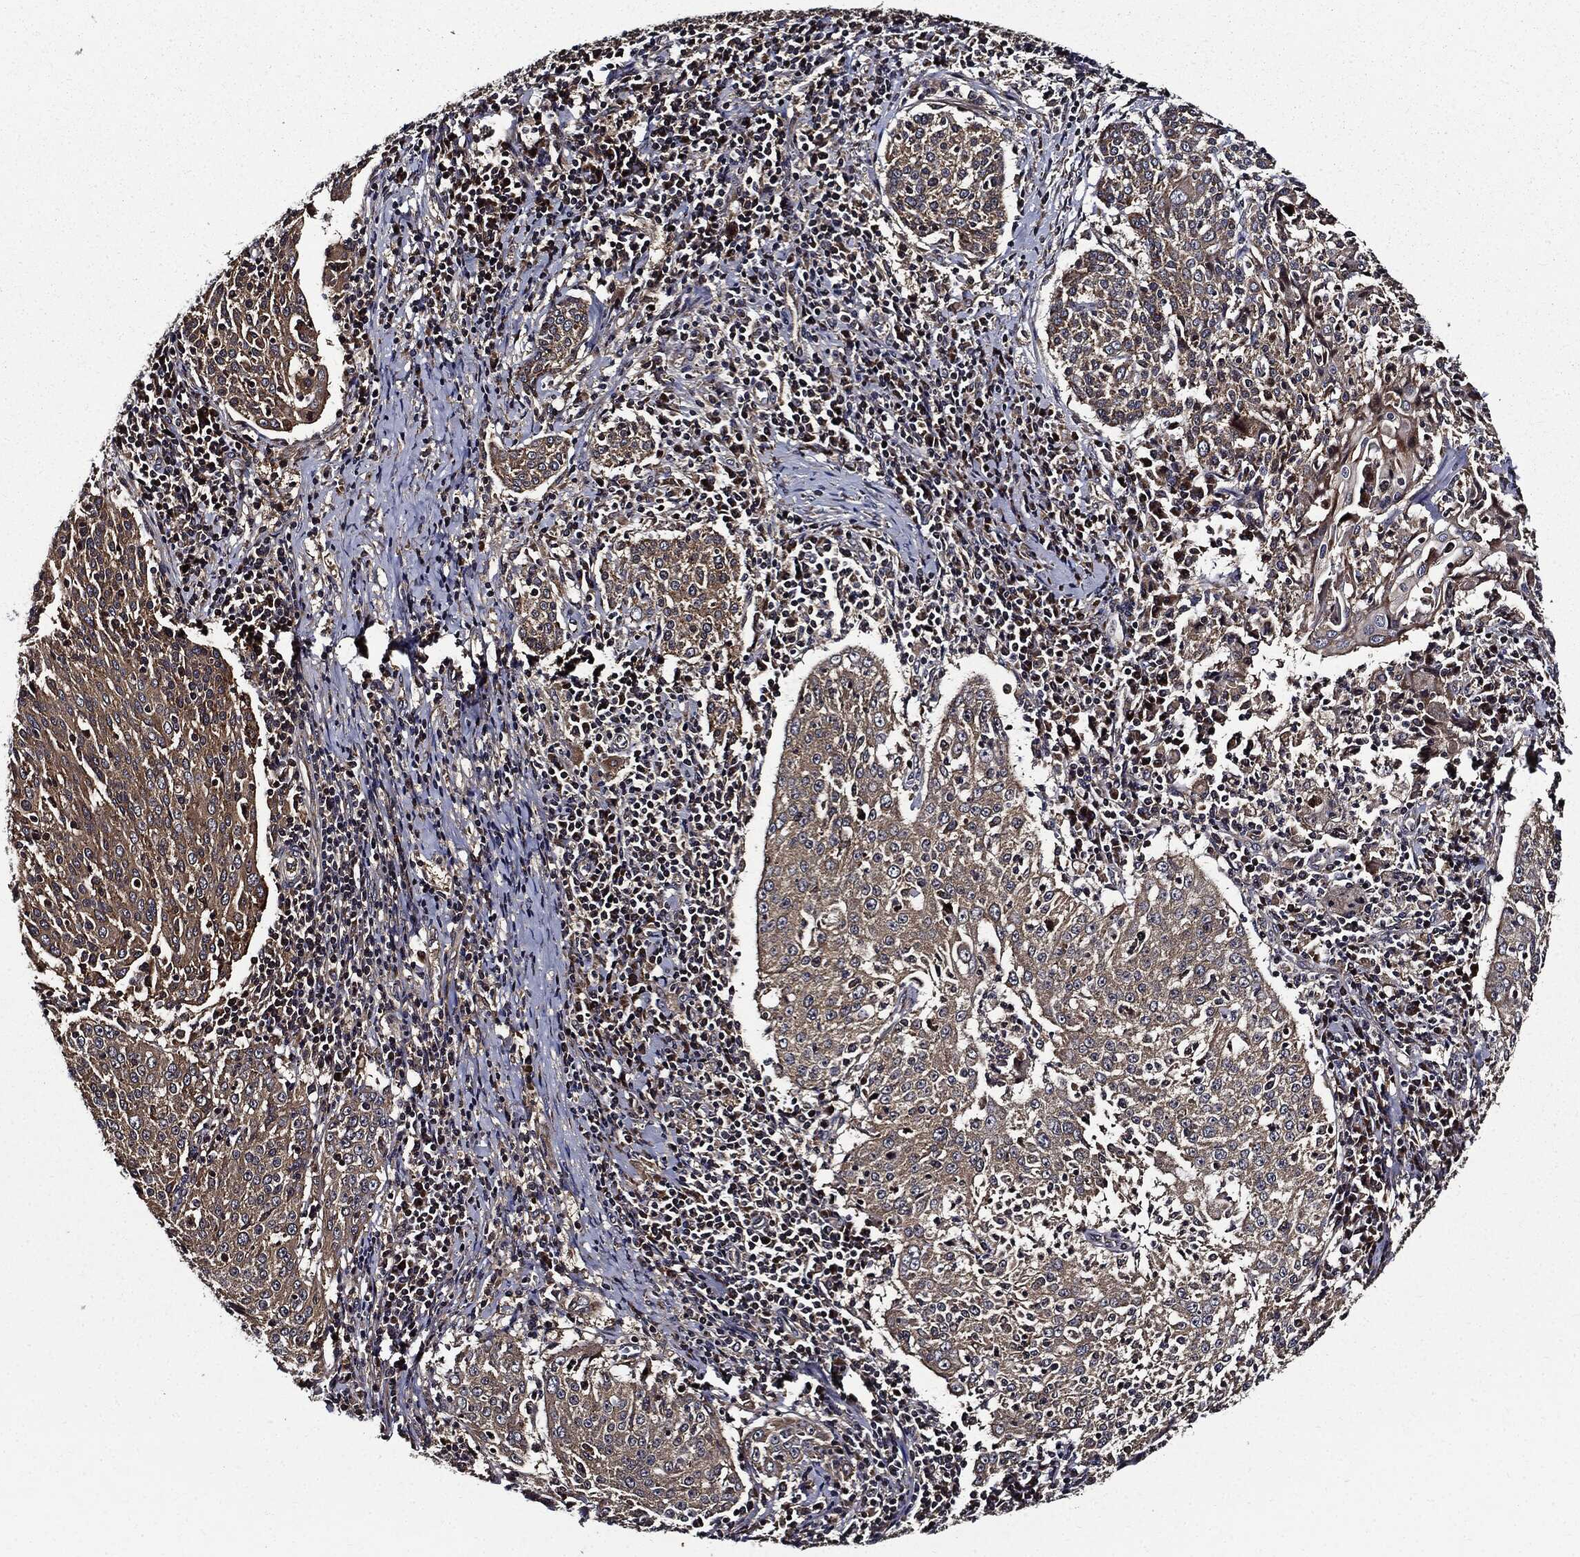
{"staining": {"intensity": "negative", "quantity": "none", "location": "none"}, "tissue": "cervical cancer", "cell_type": "Tumor cells", "image_type": "cancer", "snomed": [{"axis": "morphology", "description": "Squamous cell carcinoma, NOS"}, {"axis": "topography", "description": "Cervix"}], "caption": "Cervical squamous cell carcinoma was stained to show a protein in brown. There is no significant positivity in tumor cells.", "gene": "HTT", "patient": {"sex": "female", "age": 41}}